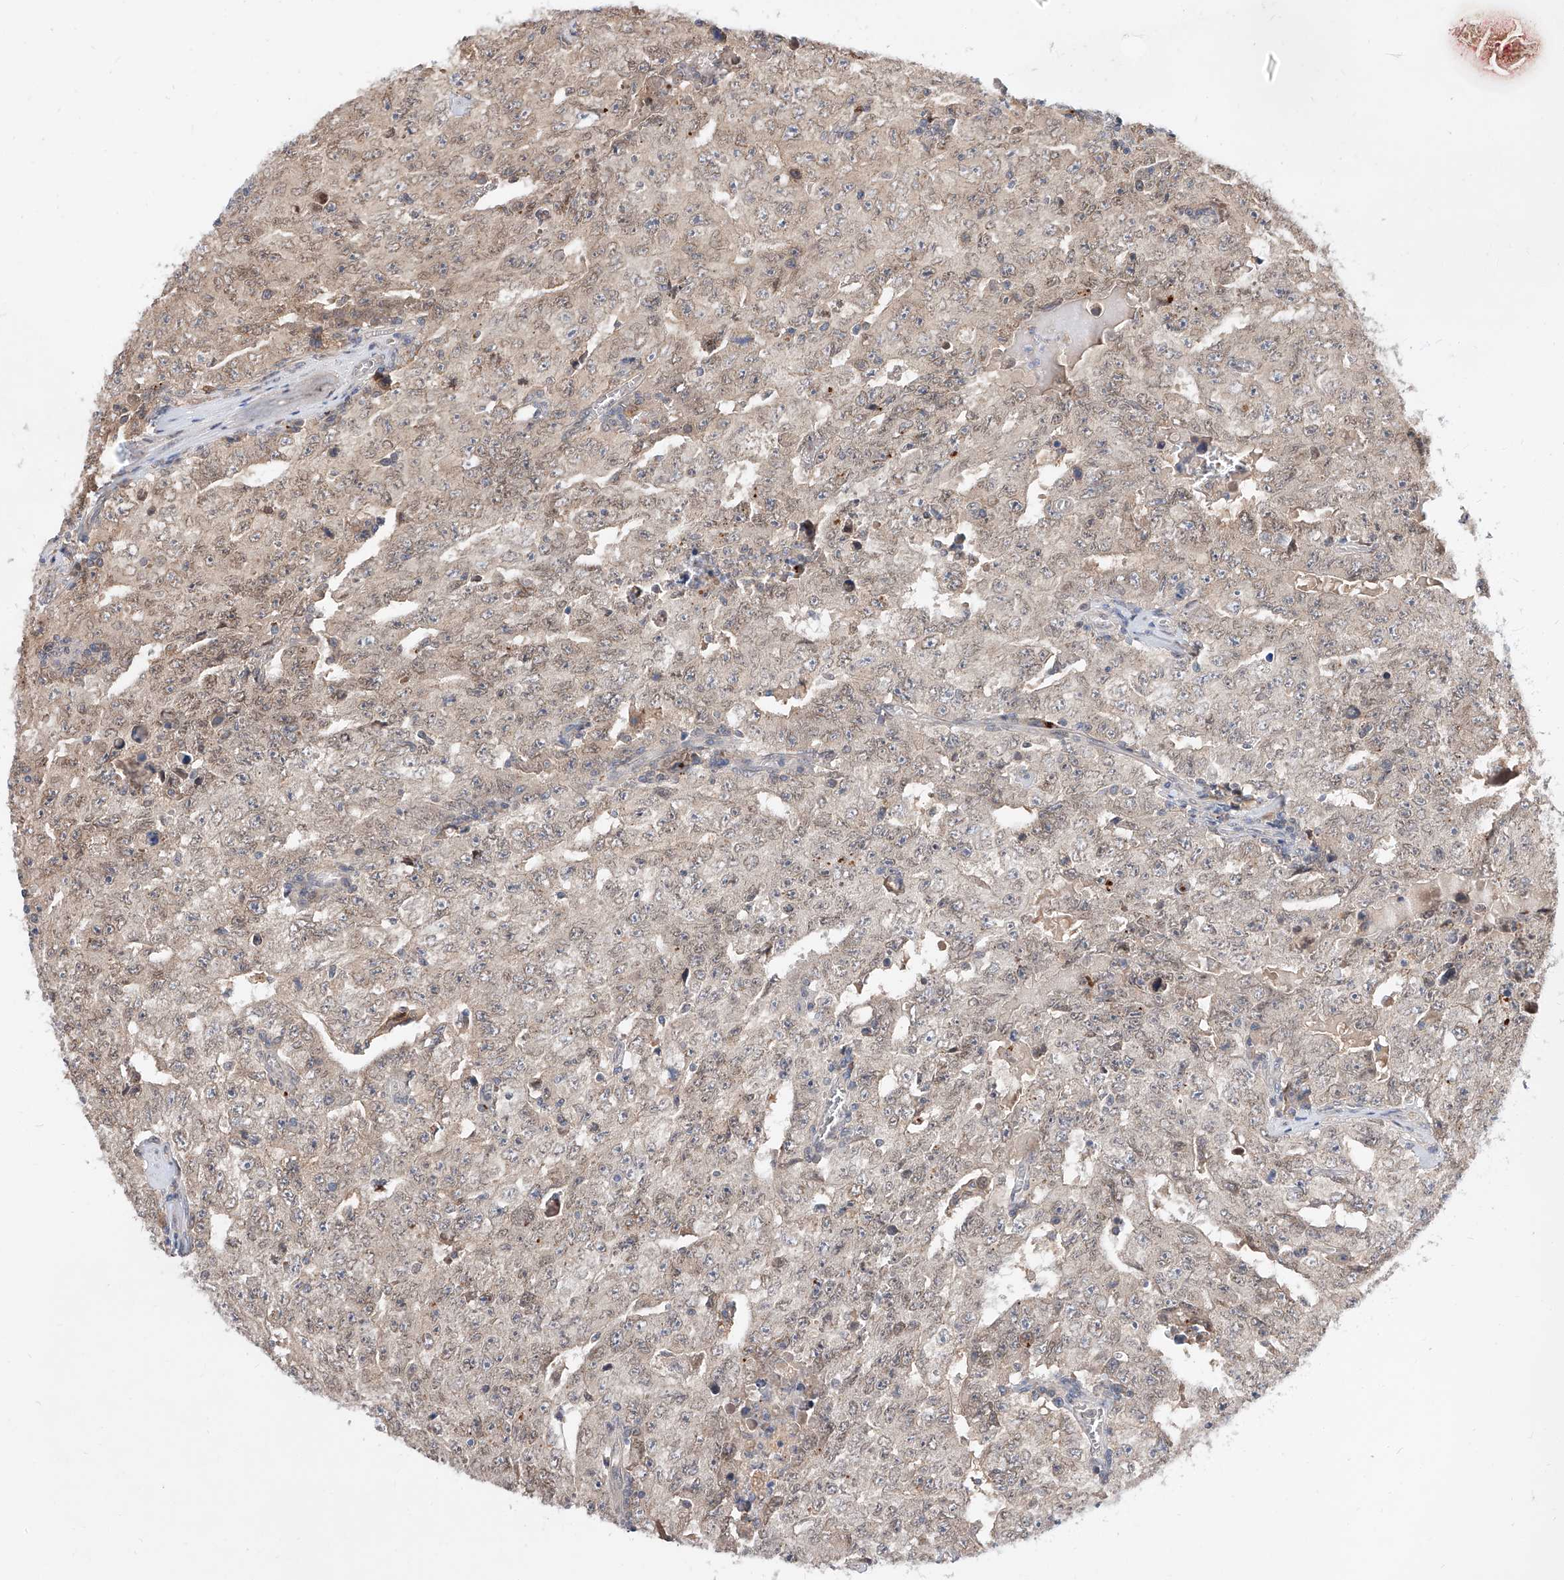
{"staining": {"intensity": "weak", "quantity": "25%-75%", "location": "nuclear"}, "tissue": "testis cancer", "cell_type": "Tumor cells", "image_type": "cancer", "snomed": [{"axis": "morphology", "description": "Carcinoma, Embryonal, NOS"}, {"axis": "topography", "description": "Testis"}], "caption": "Human testis embryonal carcinoma stained for a protein (brown) exhibits weak nuclear positive expression in approximately 25%-75% of tumor cells.", "gene": "DIRAS3", "patient": {"sex": "male", "age": 26}}